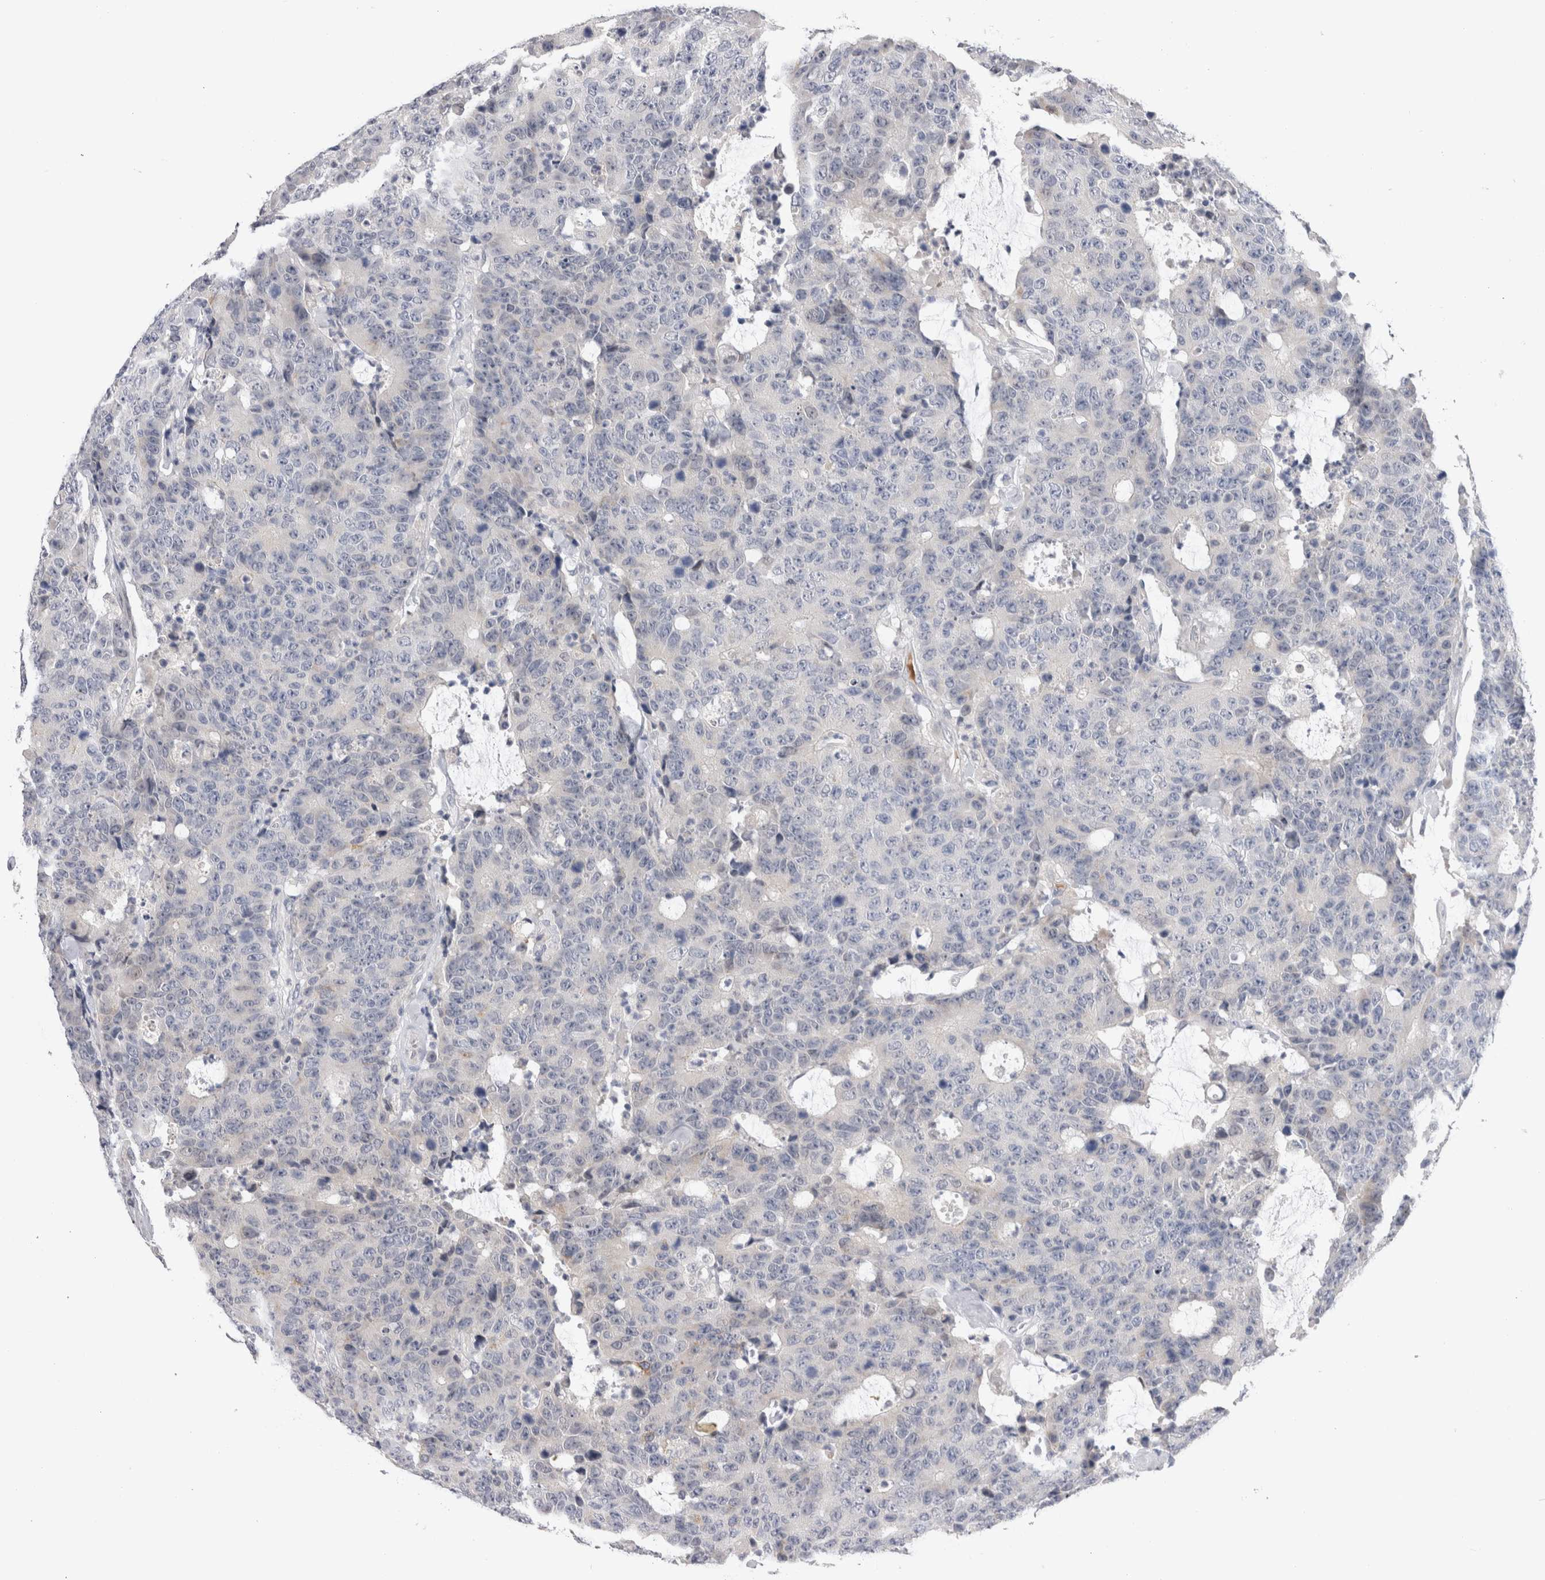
{"staining": {"intensity": "negative", "quantity": "none", "location": "none"}, "tissue": "colorectal cancer", "cell_type": "Tumor cells", "image_type": "cancer", "snomed": [{"axis": "morphology", "description": "Adenocarcinoma, NOS"}, {"axis": "topography", "description": "Colon"}], "caption": "High power microscopy micrograph of an IHC micrograph of colorectal adenocarcinoma, revealing no significant expression in tumor cells.", "gene": "CRYBG1", "patient": {"sex": "female", "age": 86}}